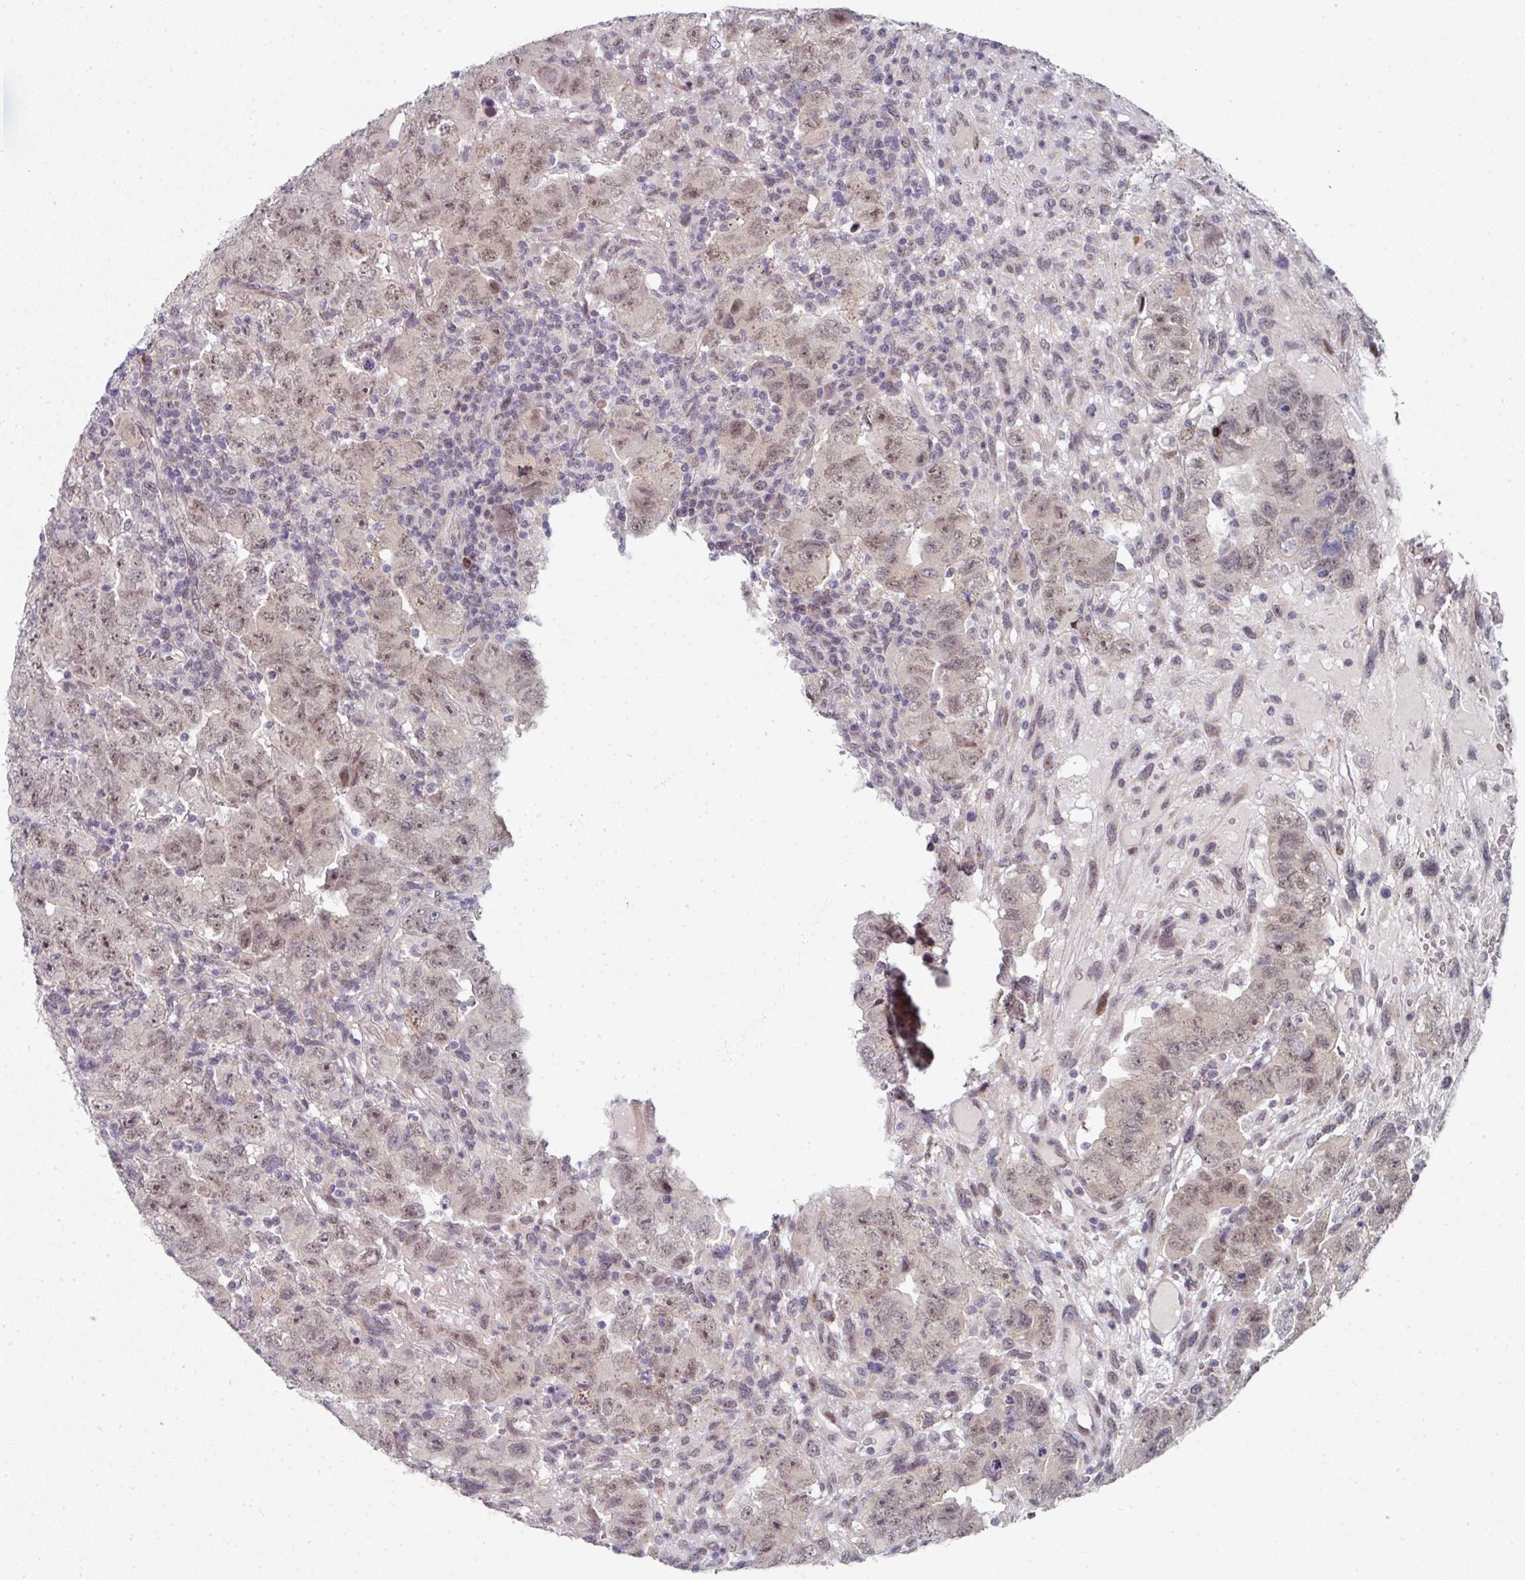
{"staining": {"intensity": "weak", "quantity": "25%-75%", "location": "nuclear"}, "tissue": "testis cancer", "cell_type": "Tumor cells", "image_type": "cancer", "snomed": [{"axis": "morphology", "description": "Carcinoma, Embryonal, NOS"}, {"axis": "topography", "description": "Testis"}], "caption": "The image displays staining of testis cancer (embryonal carcinoma), revealing weak nuclear protein positivity (brown color) within tumor cells. (DAB (3,3'-diaminobenzidine) IHC with brightfield microscopy, high magnification).", "gene": "TMCC1", "patient": {"sex": "male", "age": 24}}